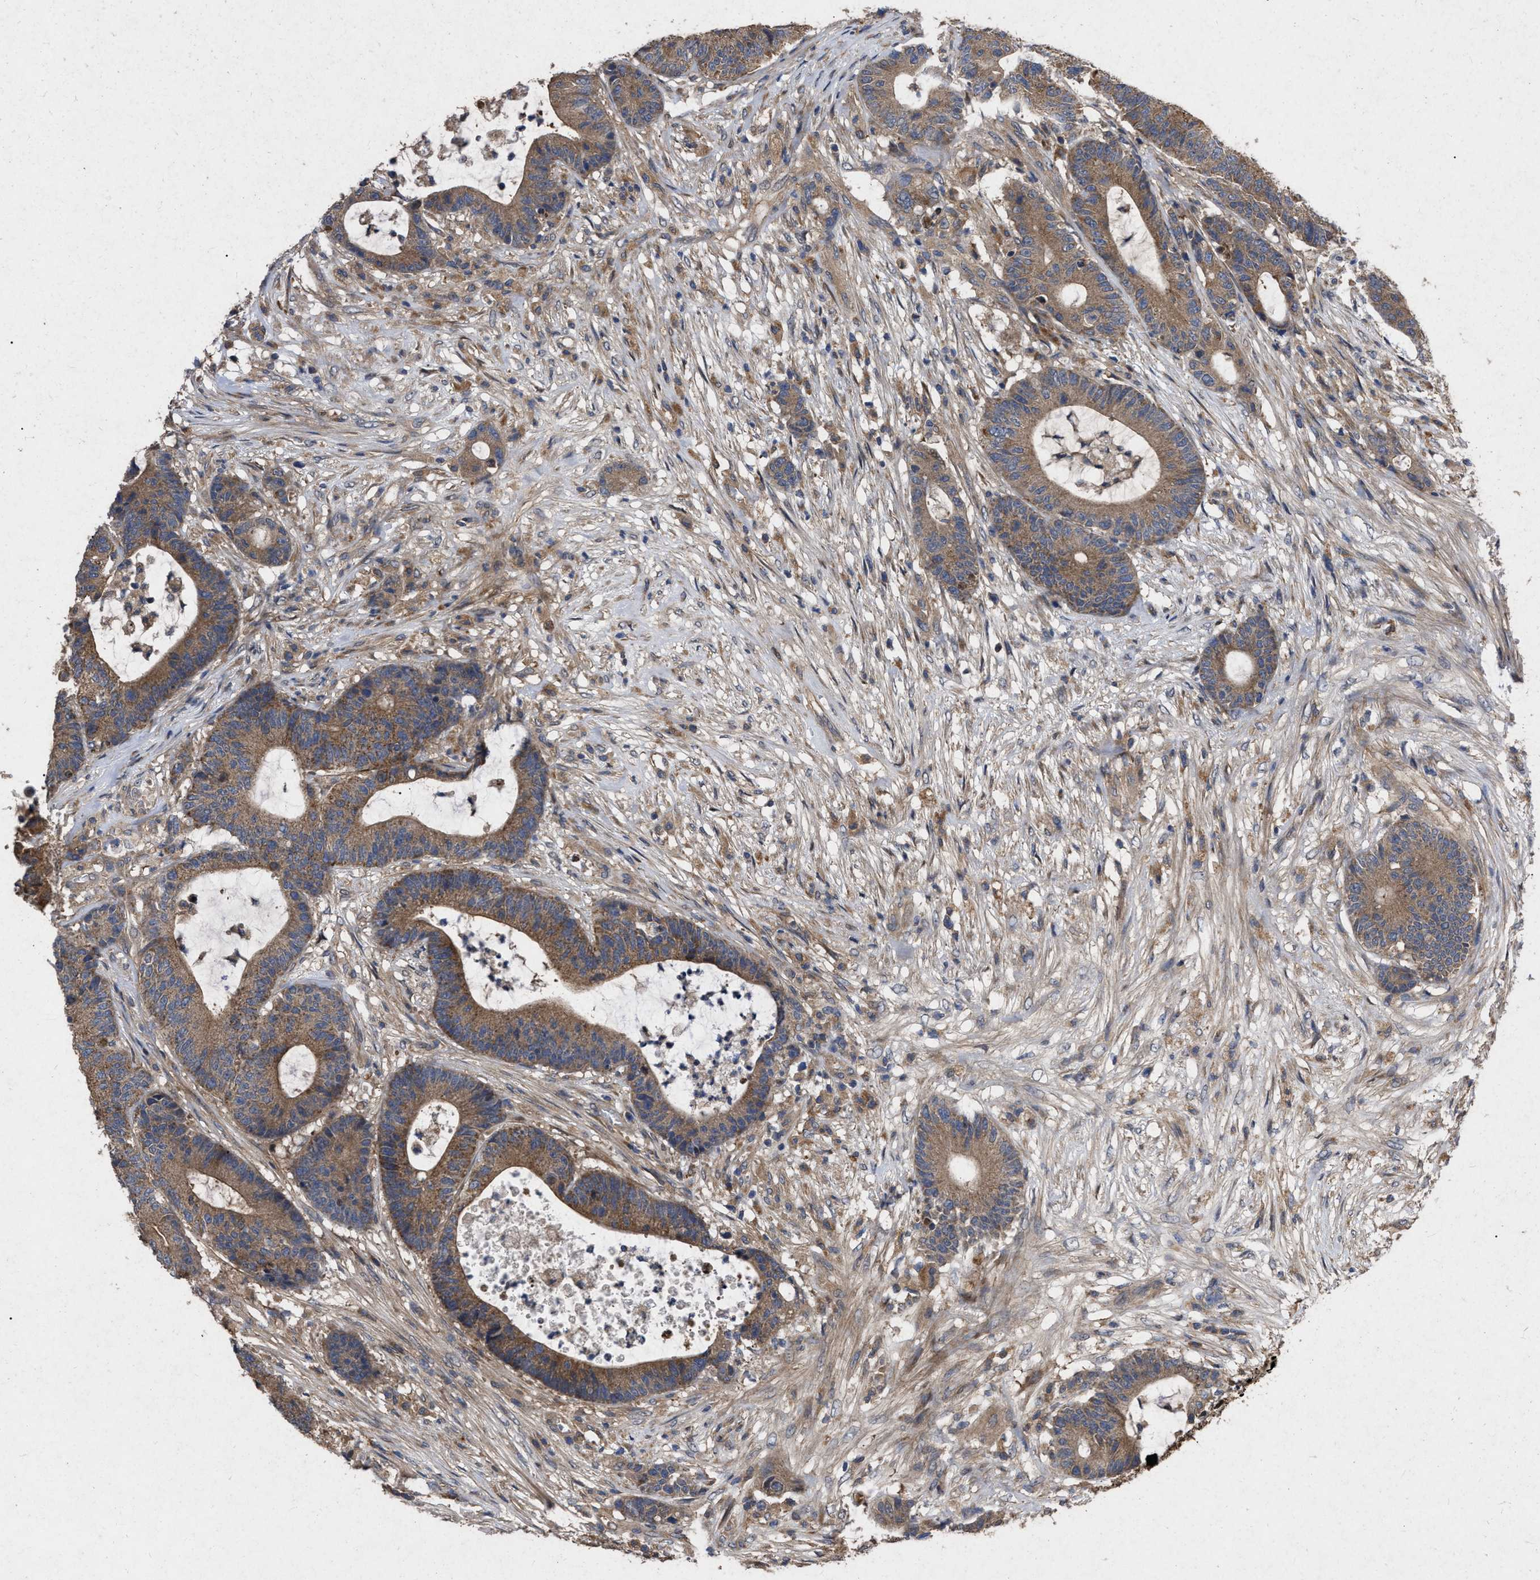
{"staining": {"intensity": "moderate", "quantity": ">75%", "location": "cytoplasmic/membranous"}, "tissue": "colorectal cancer", "cell_type": "Tumor cells", "image_type": "cancer", "snomed": [{"axis": "morphology", "description": "Adenocarcinoma, NOS"}, {"axis": "topography", "description": "Colon"}], "caption": "This histopathology image demonstrates immunohistochemistry (IHC) staining of human adenocarcinoma (colorectal), with medium moderate cytoplasmic/membranous expression in approximately >75% of tumor cells.", "gene": "CDKN2C", "patient": {"sex": "female", "age": 84}}